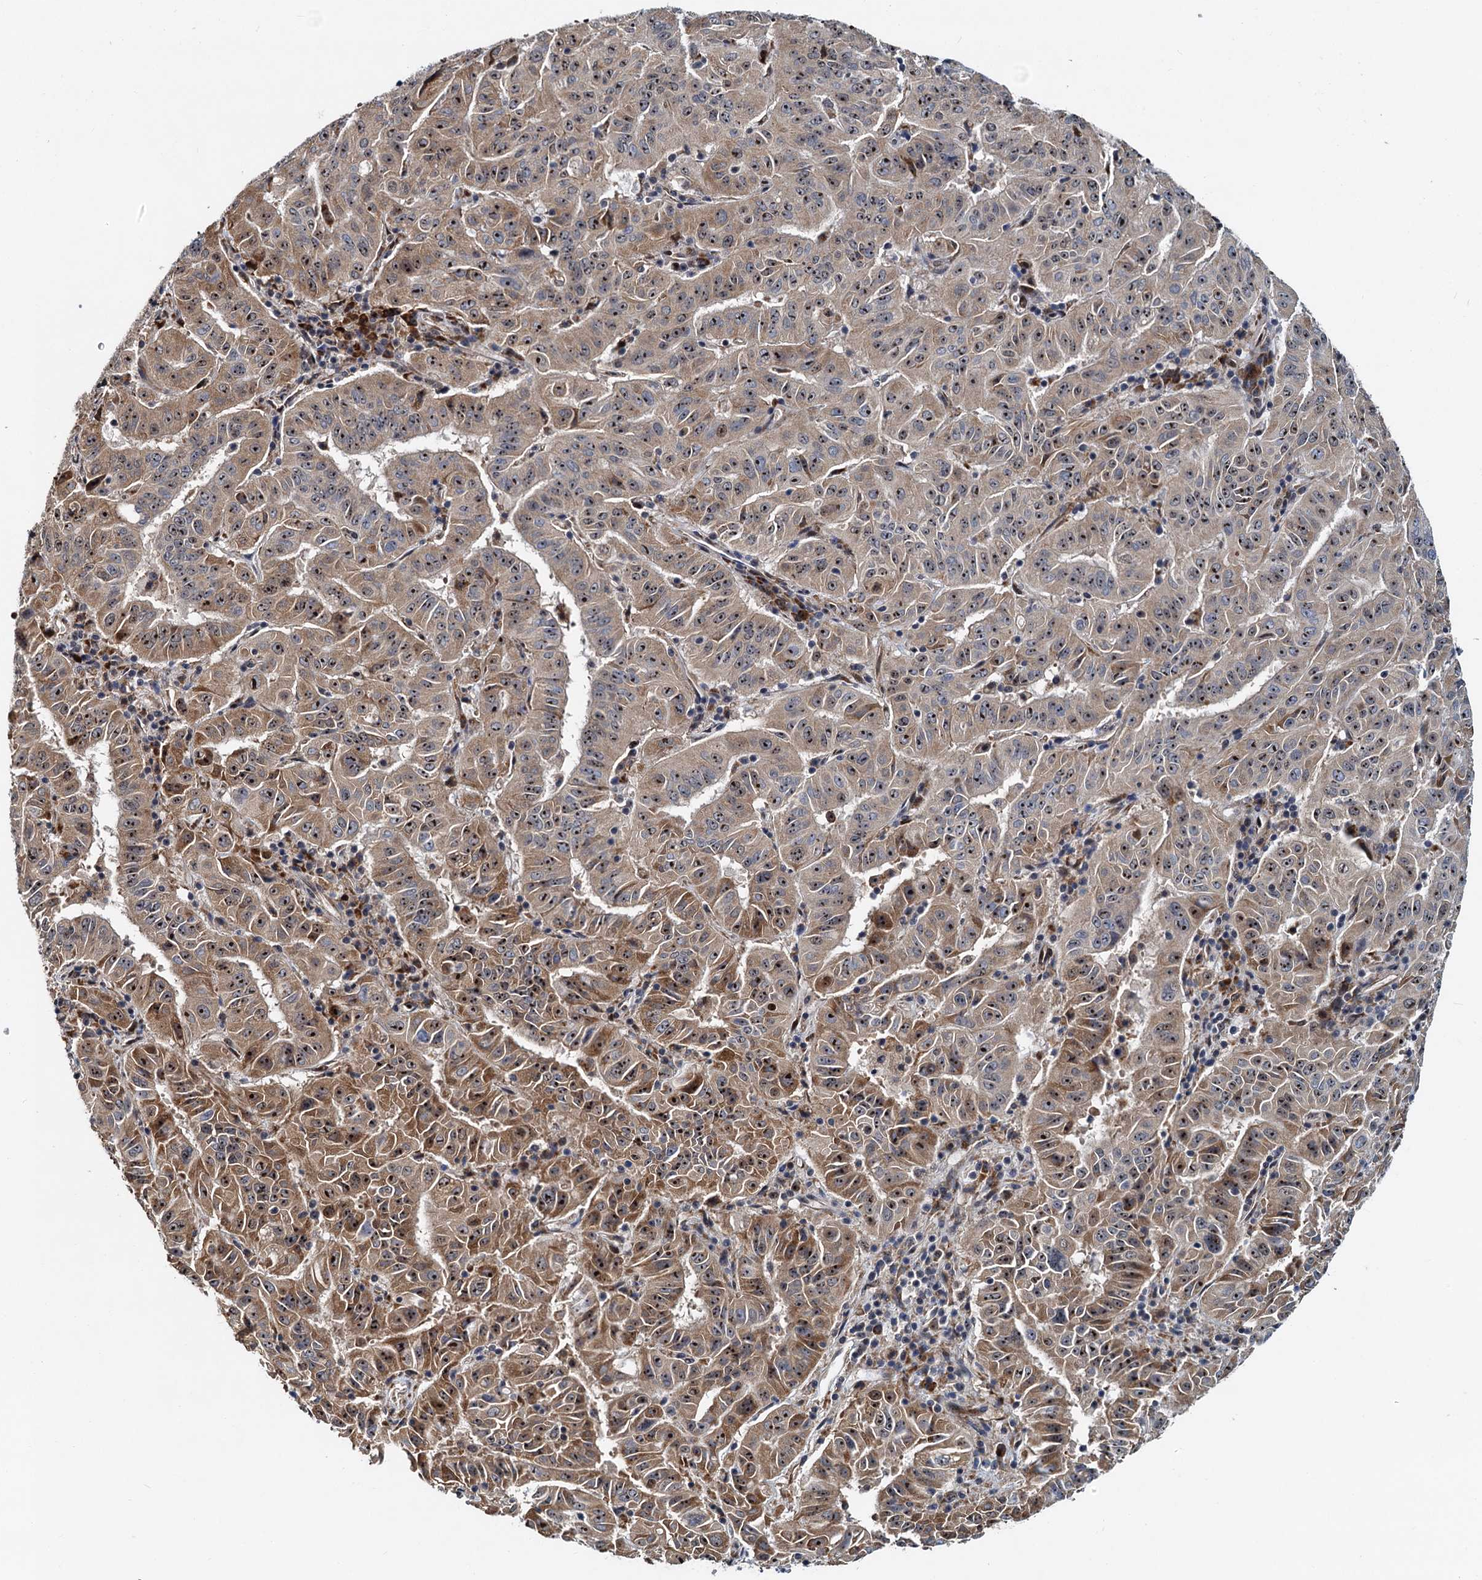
{"staining": {"intensity": "moderate", "quantity": ">75%", "location": "cytoplasmic/membranous,nuclear"}, "tissue": "pancreatic cancer", "cell_type": "Tumor cells", "image_type": "cancer", "snomed": [{"axis": "morphology", "description": "Adenocarcinoma, NOS"}, {"axis": "topography", "description": "Pancreas"}], "caption": "Immunohistochemical staining of pancreatic cancer displays medium levels of moderate cytoplasmic/membranous and nuclear staining in approximately >75% of tumor cells.", "gene": "DNAJC21", "patient": {"sex": "male", "age": 63}}